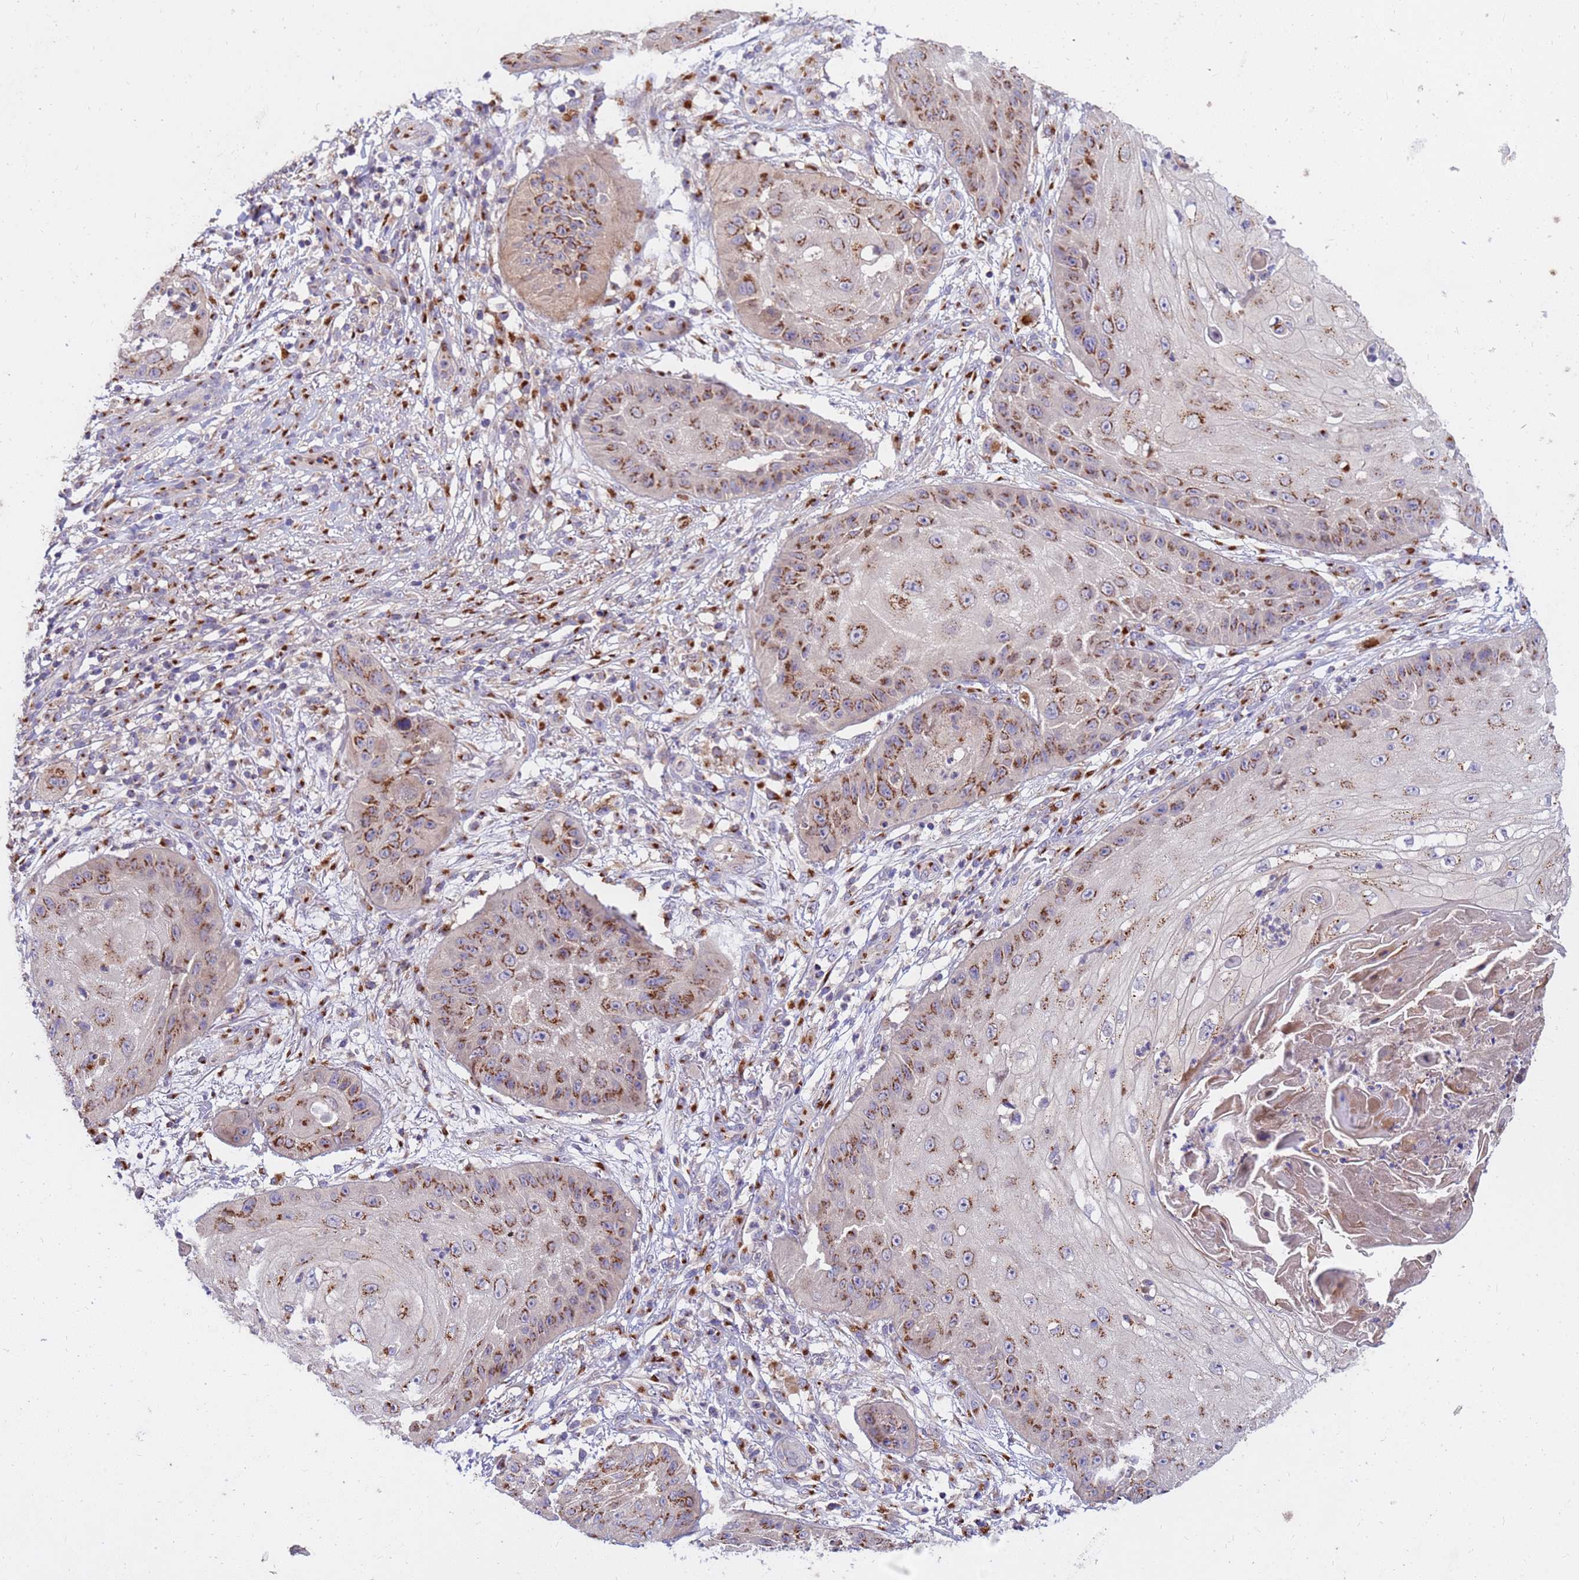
{"staining": {"intensity": "moderate", "quantity": ">75%", "location": "cytoplasmic/membranous"}, "tissue": "skin cancer", "cell_type": "Tumor cells", "image_type": "cancer", "snomed": [{"axis": "morphology", "description": "Squamous cell carcinoma, NOS"}, {"axis": "topography", "description": "Skin"}], "caption": "IHC photomicrograph of human squamous cell carcinoma (skin) stained for a protein (brown), which exhibits medium levels of moderate cytoplasmic/membranous expression in about >75% of tumor cells.", "gene": "HPS3", "patient": {"sex": "male", "age": 70}}